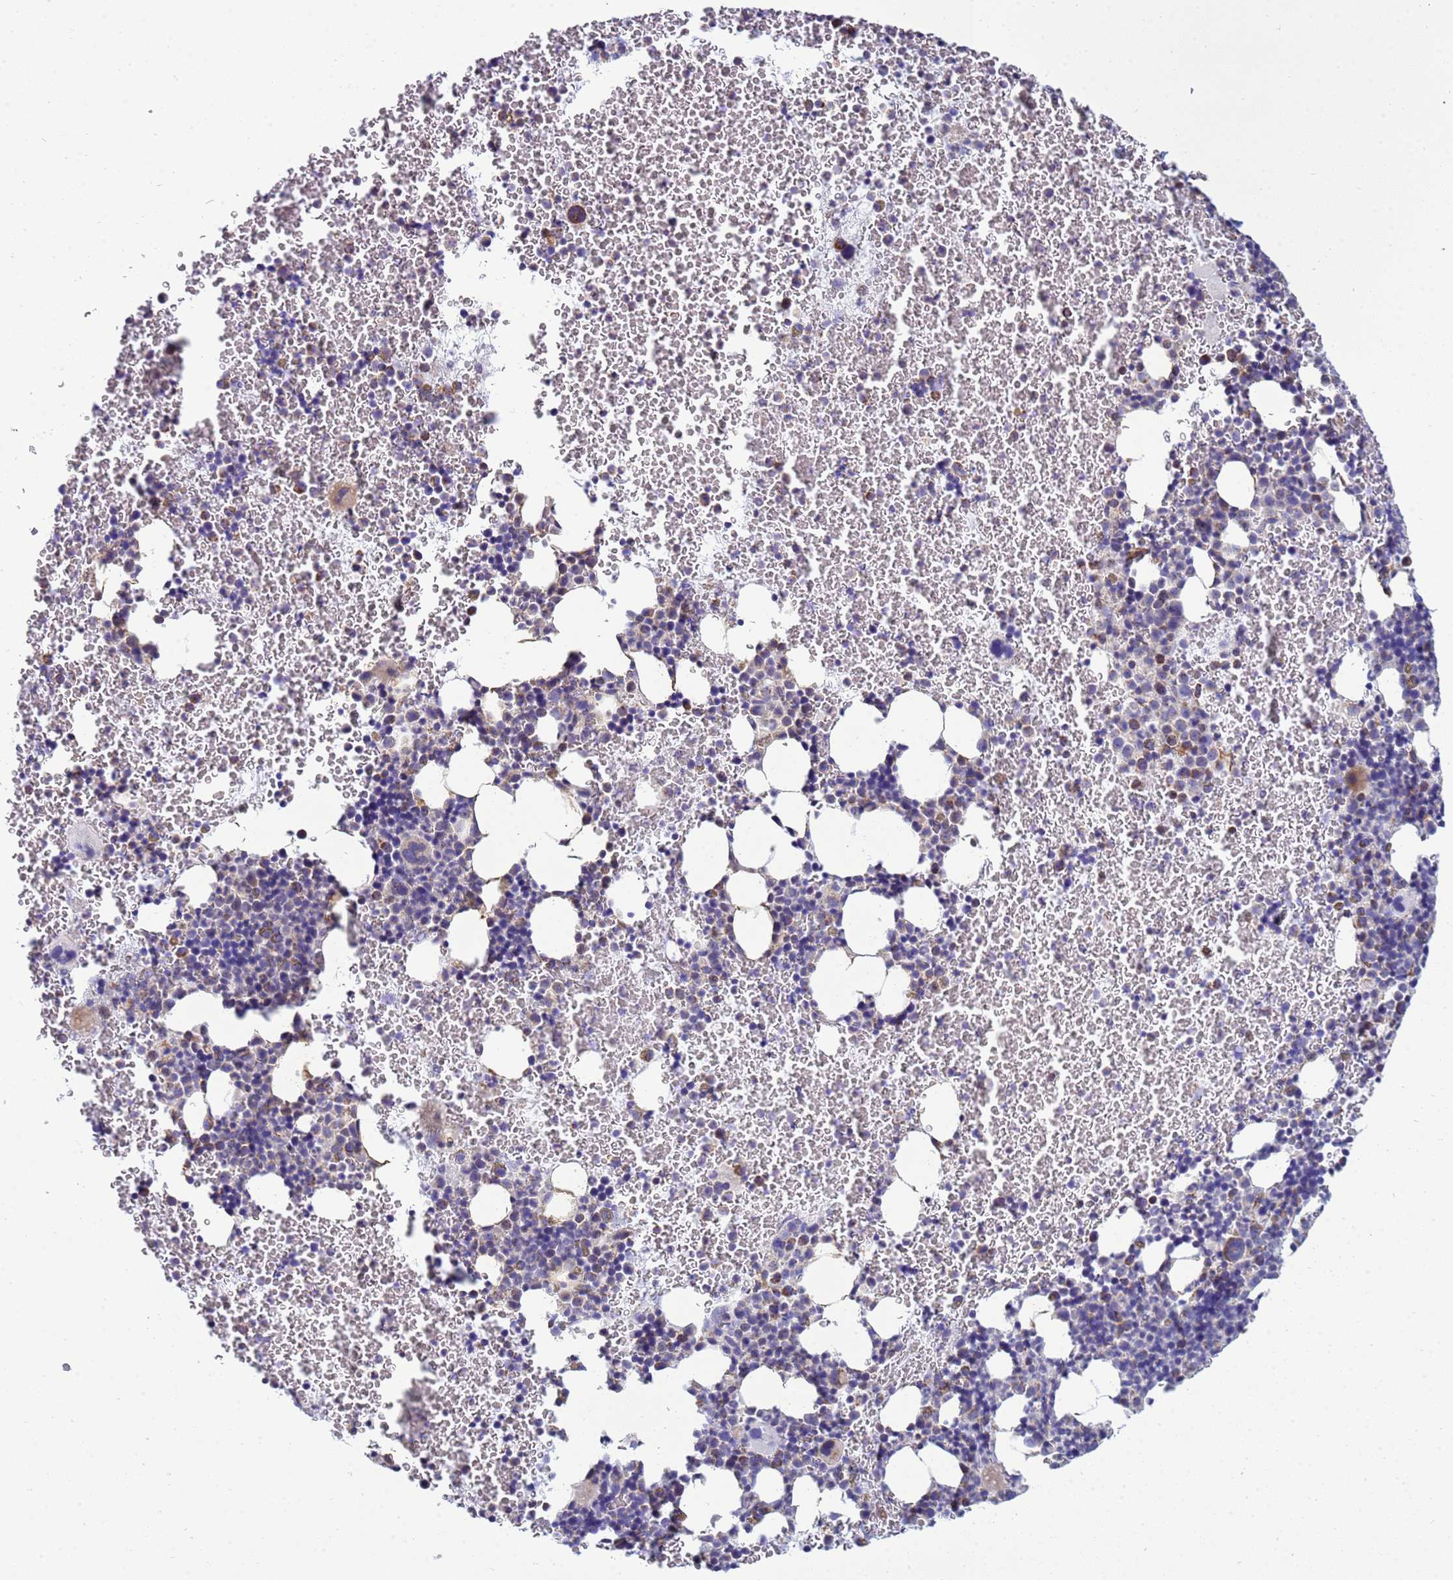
{"staining": {"intensity": "moderate", "quantity": "25%-75%", "location": "cytoplasmic/membranous"}, "tissue": "bone marrow", "cell_type": "Hematopoietic cells", "image_type": "normal", "snomed": [{"axis": "morphology", "description": "Normal tissue, NOS"}, {"axis": "topography", "description": "Bone marrow"}], "caption": "An immunohistochemistry image of normal tissue is shown. Protein staining in brown labels moderate cytoplasmic/membranous positivity in bone marrow within hematopoietic cells.", "gene": "COQ4", "patient": {"sex": "male", "age": 11}}